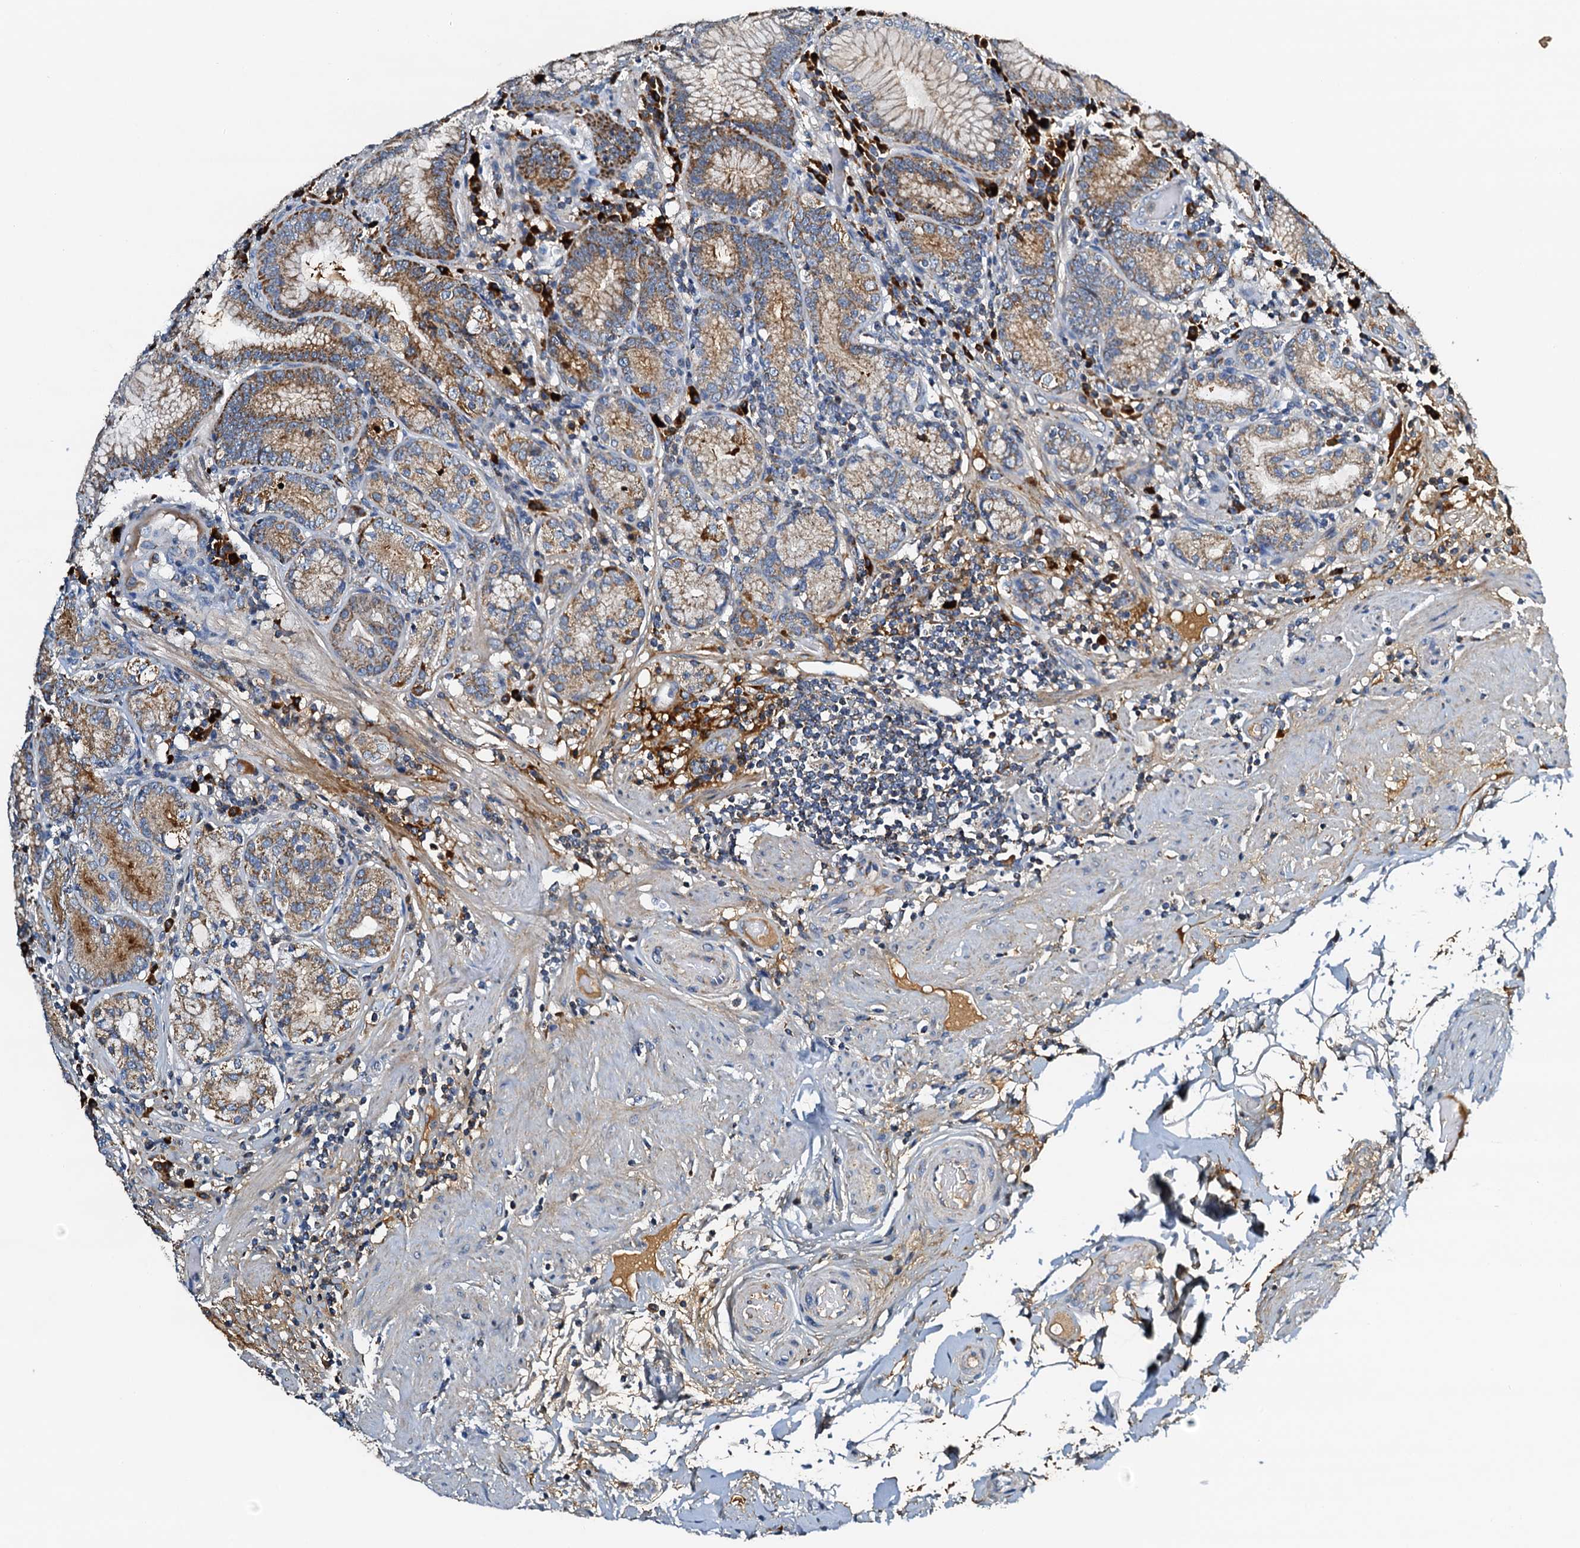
{"staining": {"intensity": "moderate", "quantity": ">75%", "location": "cytoplasmic/membranous"}, "tissue": "stomach", "cell_type": "Glandular cells", "image_type": "normal", "snomed": [{"axis": "morphology", "description": "Normal tissue, NOS"}, {"axis": "topography", "description": "Stomach, upper"}, {"axis": "topography", "description": "Stomach, lower"}], "caption": "Protein staining demonstrates moderate cytoplasmic/membranous positivity in about >75% of glandular cells in normal stomach. Using DAB (3,3'-diaminobenzidine) (brown) and hematoxylin (blue) stains, captured at high magnification using brightfield microscopy.", "gene": "POC1A", "patient": {"sex": "female", "age": 76}}